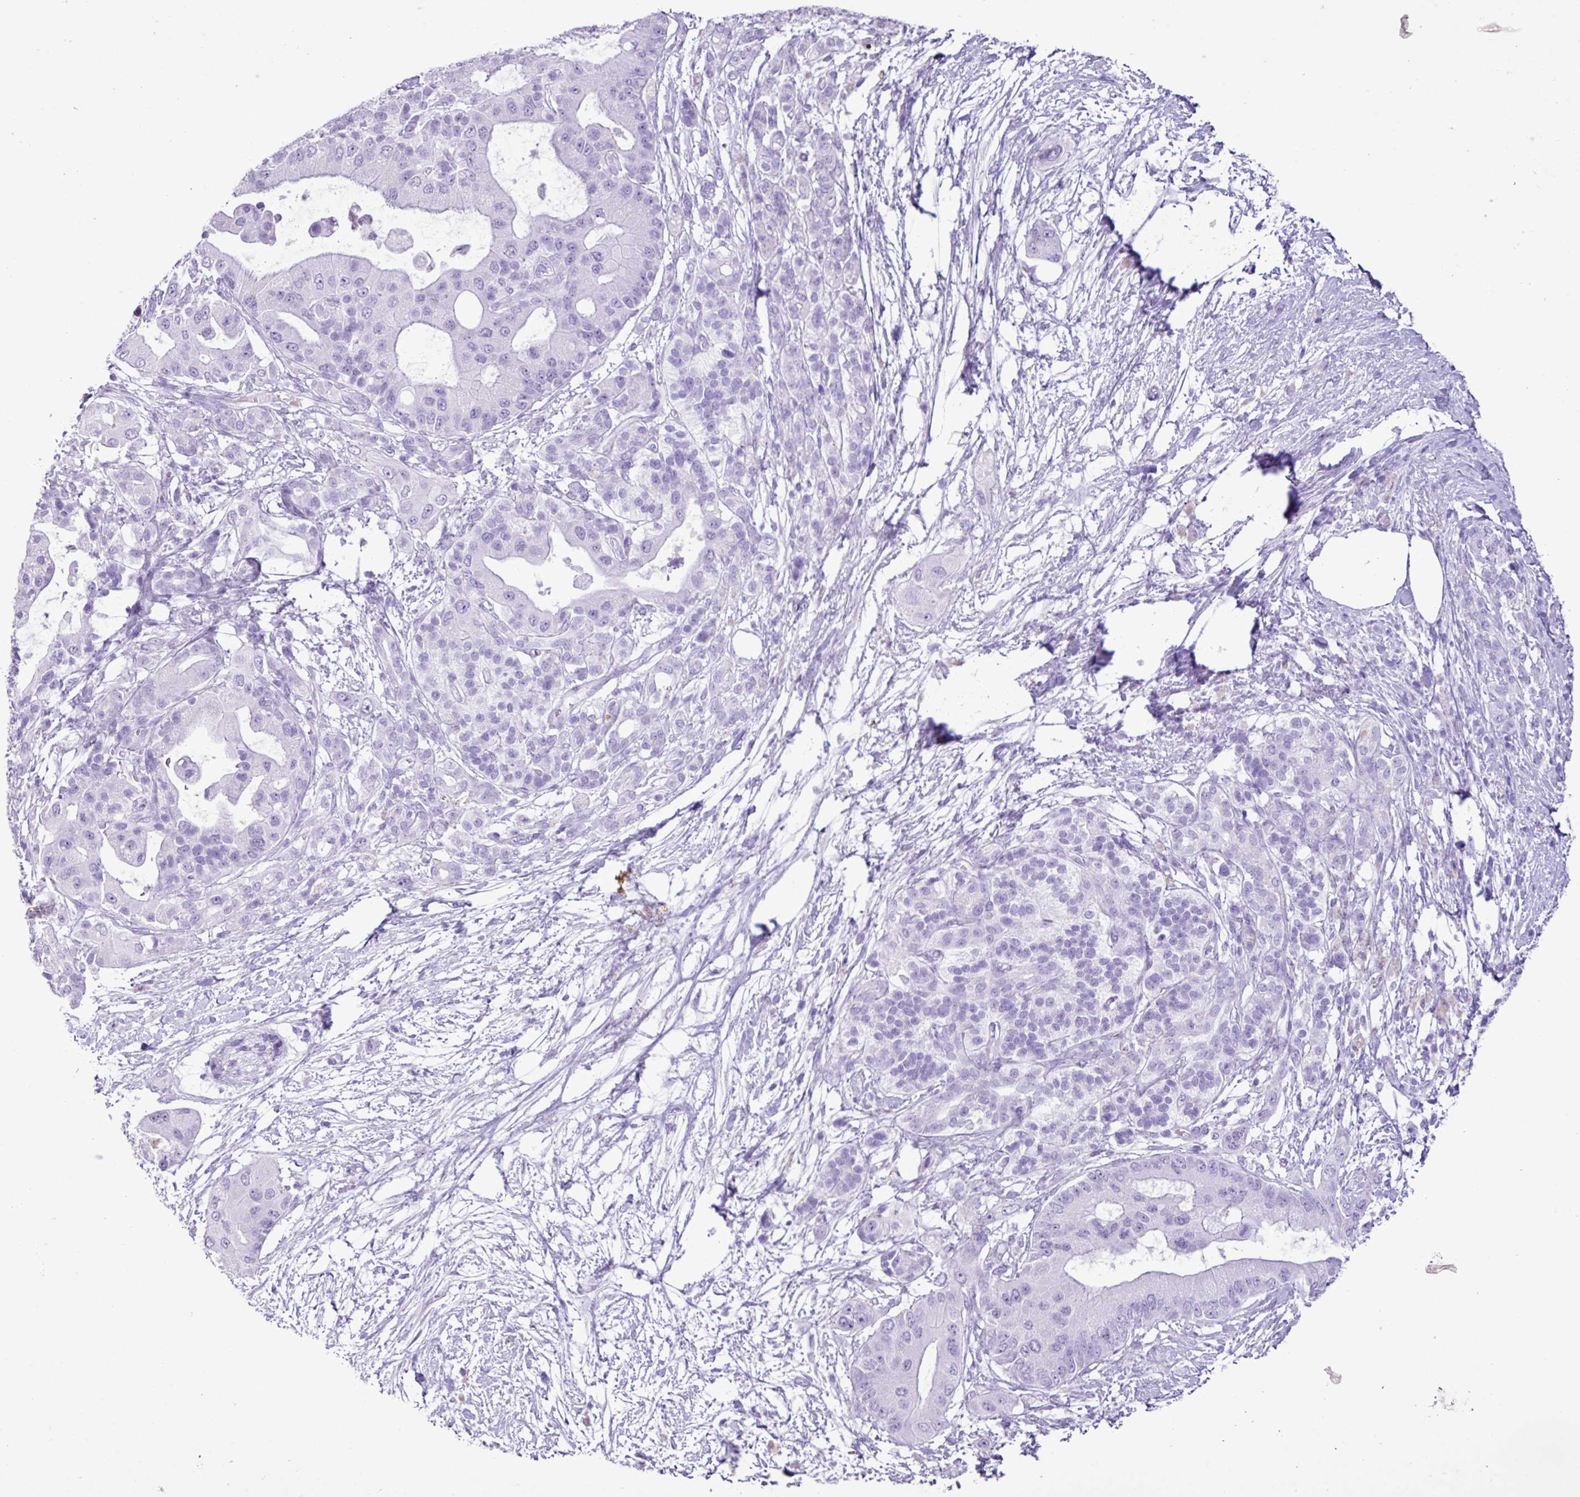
{"staining": {"intensity": "negative", "quantity": "none", "location": "none"}, "tissue": "pancreatic cancer", "cell_type": "Tumor cells", "image_type": "cancer", "snomed": [{"axis": "morphology", "description": "Adenocarcinoma, NOS"}, {"axis": "topography", "description": "Pancreas"}], "caption": "Tumor cells are negative for brown protein staining in pancreatic cancer (adenocarcinoma).", "gene": "ZSCAN5A", "patient": {"sex": "male", "age": 57}}